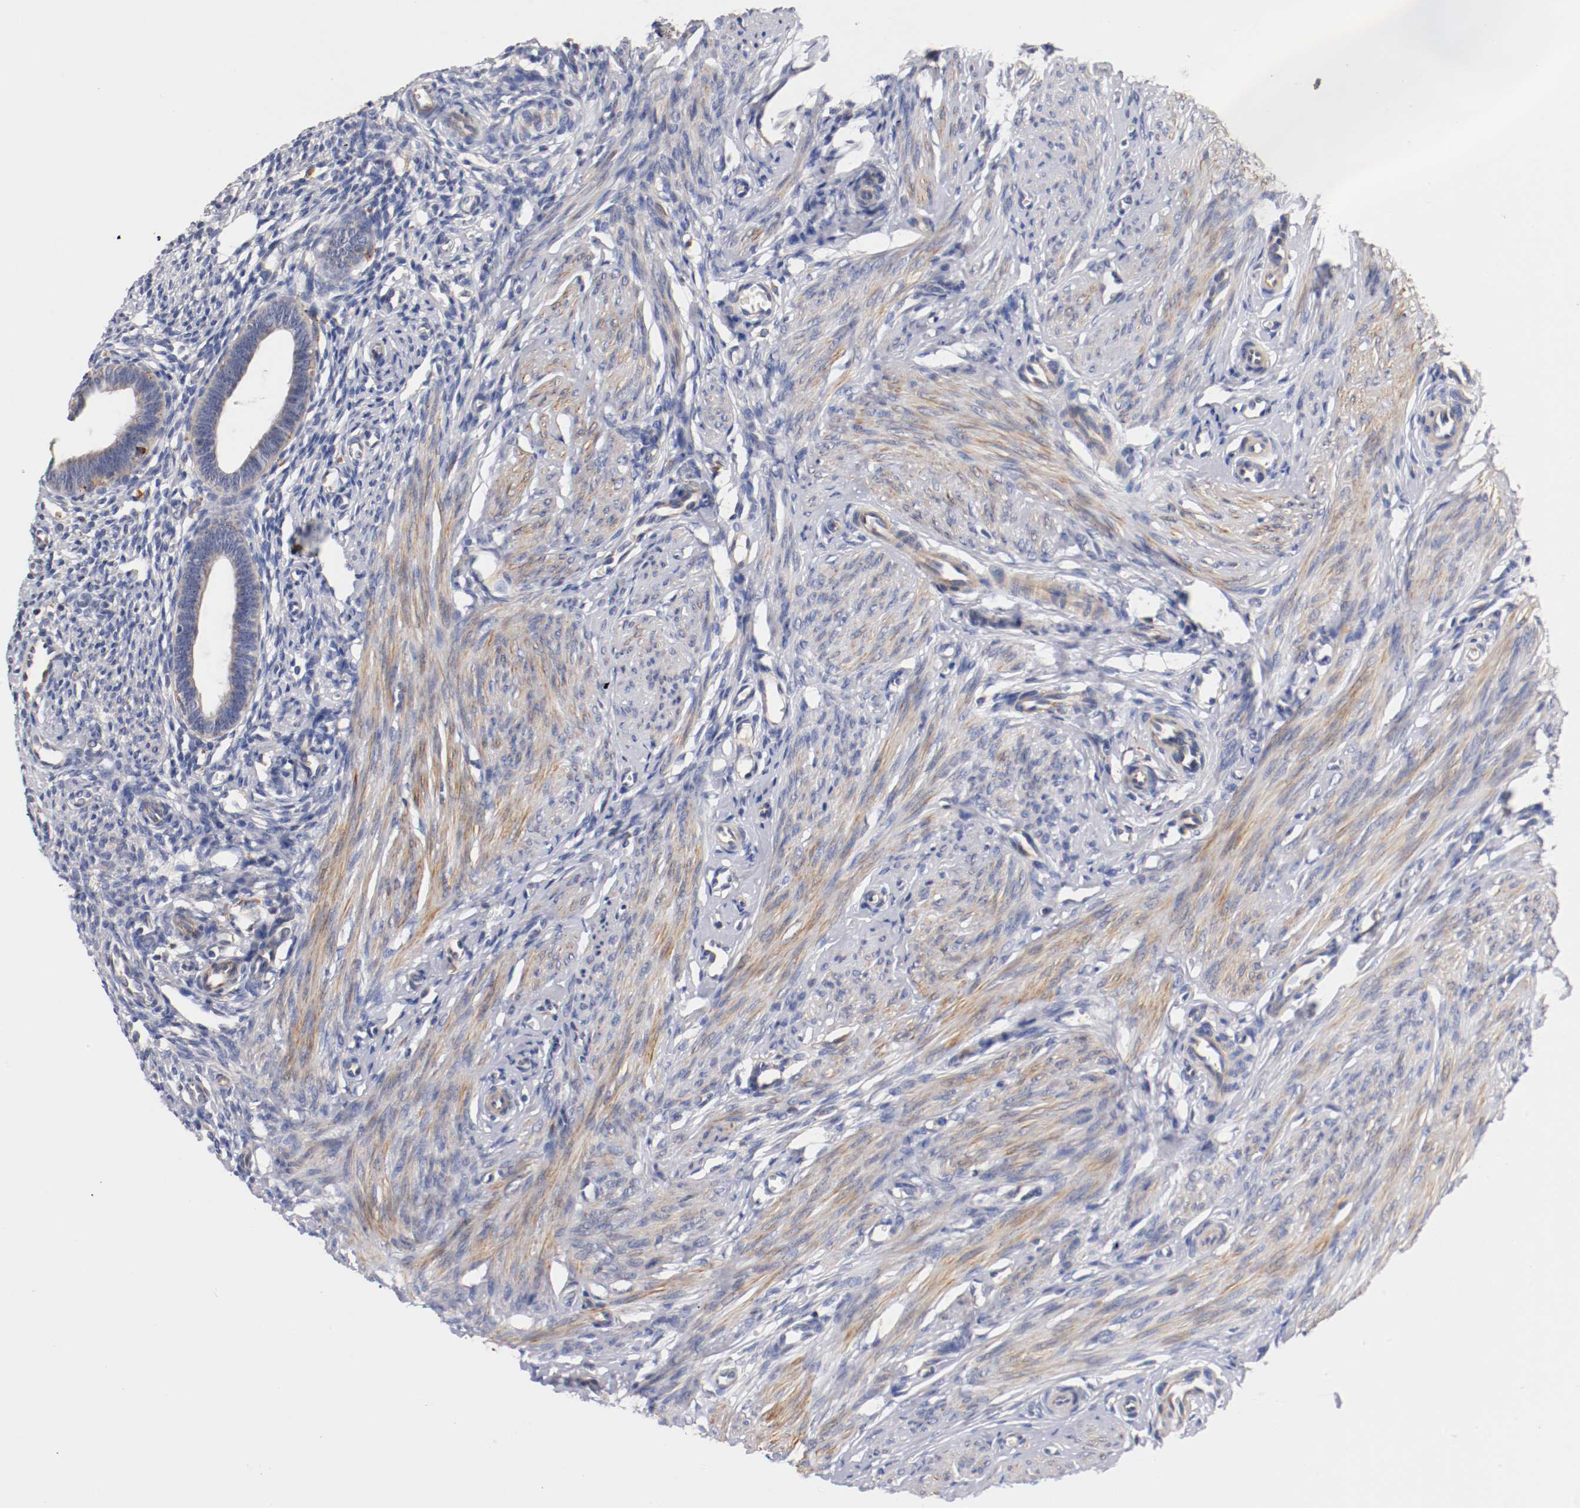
{"staining": {"intensity": "strong", "quantity": "<25%", "location": "cytoplasmic/membranous"}, "tissue": "endometrium", "cell_type": "Cells in endometrial stroma", "image_type": "normal", "snomed": [{"axis": "morphology", "description": "Normal tissue, NOS"}, {"axis": "topography", "description": "Endometrium"}], "caption": "Cells in endometrial stroma reveal strong cytoplasmic/membranous positivity in about <25% of cells in normal endometrium. (DAB (3,3'-diaminobenzidine) IHC, brown staining for protein, blue staining for nuclei).", "gene": "SEMA5A", "patient": {"sex": "female", "age": 27}}